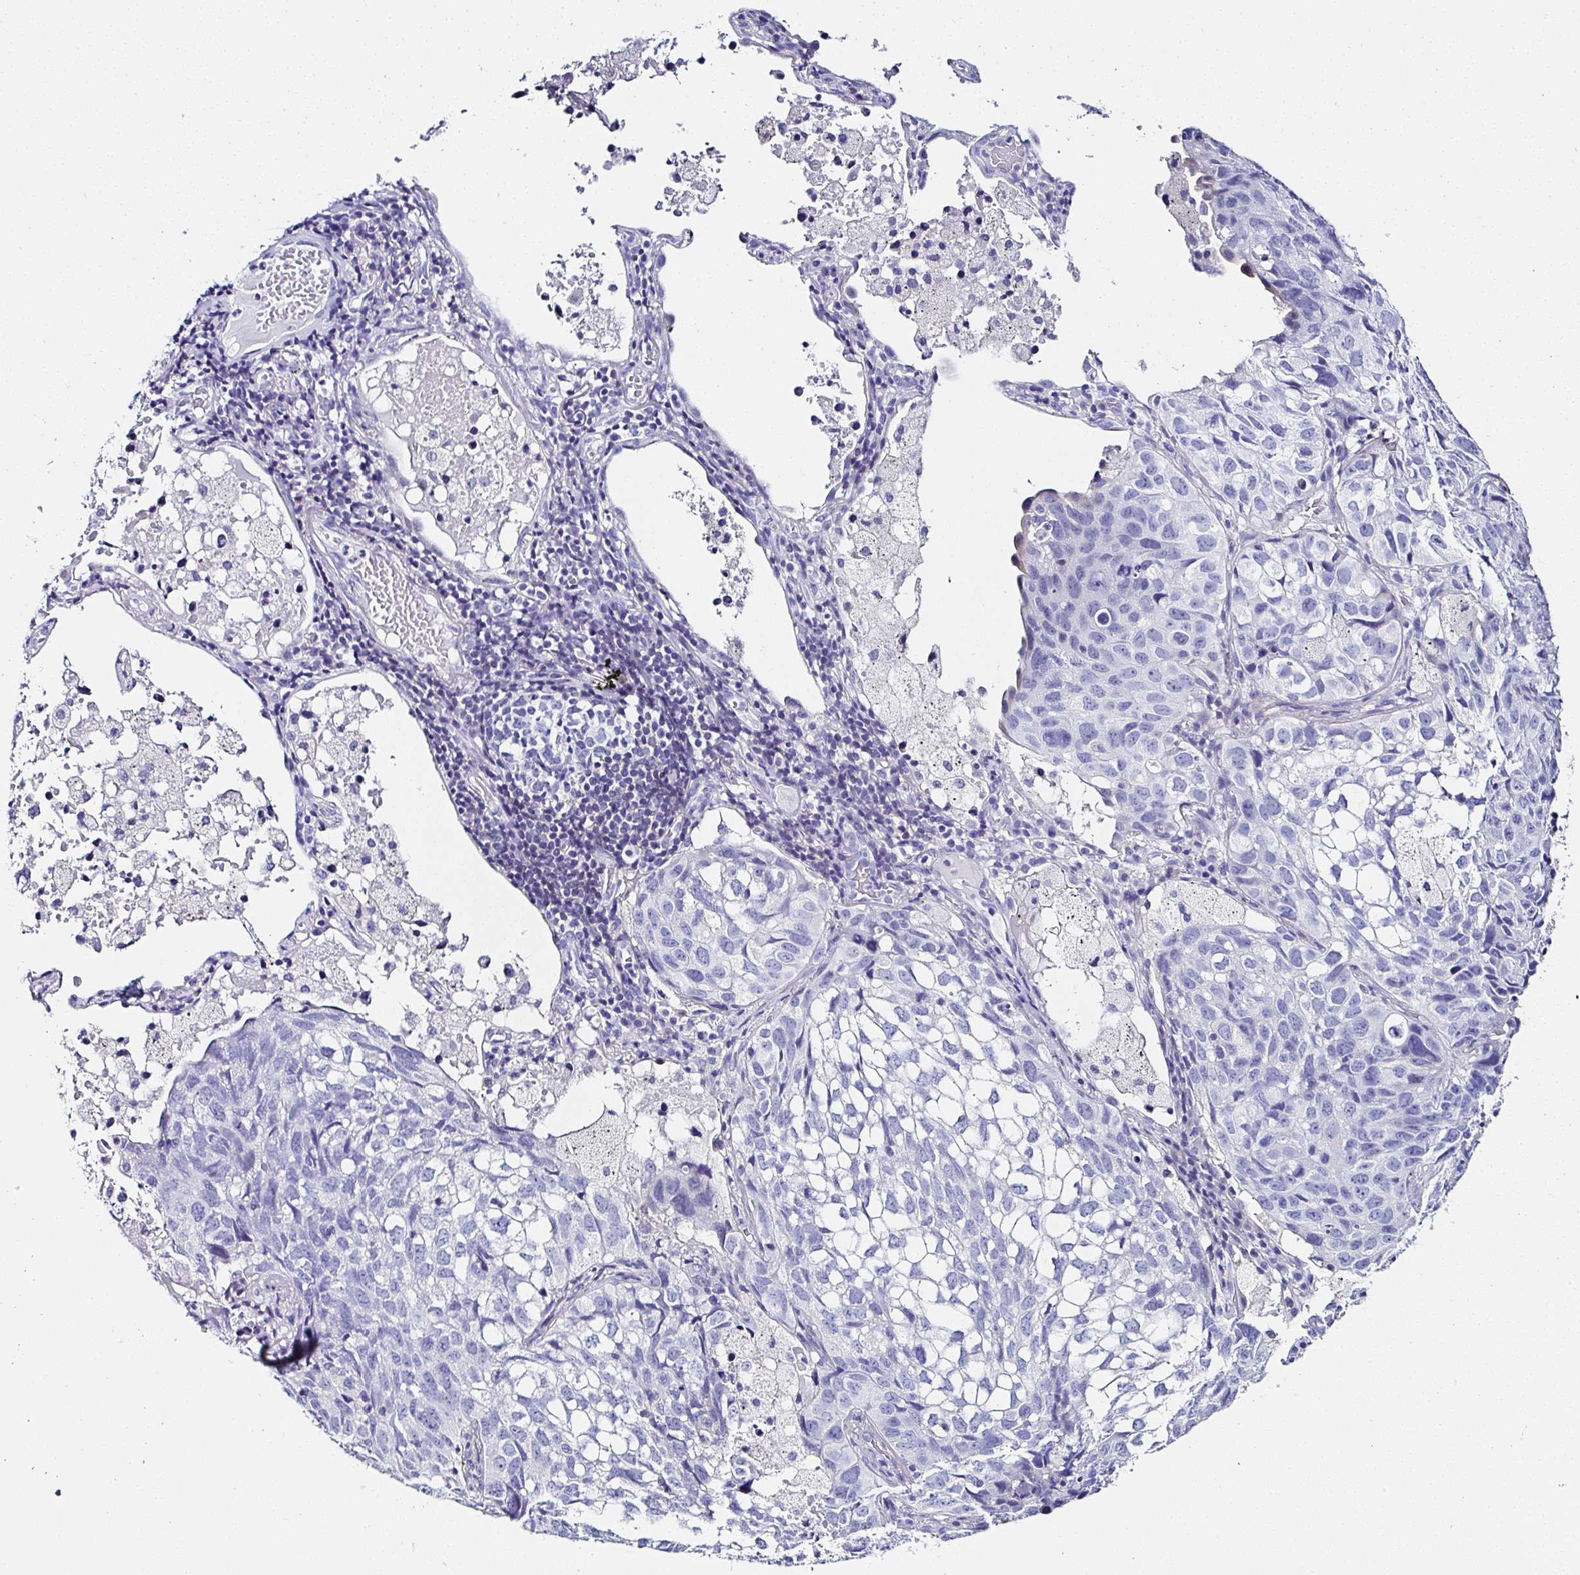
{"staining": {"intensity": "negative", "quantity": "none", "location": "none"}, "tissue": "lung cancer", "cell_type": "Tumor cells", "image_type": "cancer", "snomed": [{"axis": "morphology", "description": "Squamous cell carcinoma, NOS"}, {"axis": "topography", "description": "Lung"}], "caption": "Immunohistochemistry image of lung cancer (squamous cell carcinoma) stained for a protein (brown), which exhibits no staining in tumor cells.", "gene": "UGT3A1", "patient": {"sex": "male", "age": 60}}